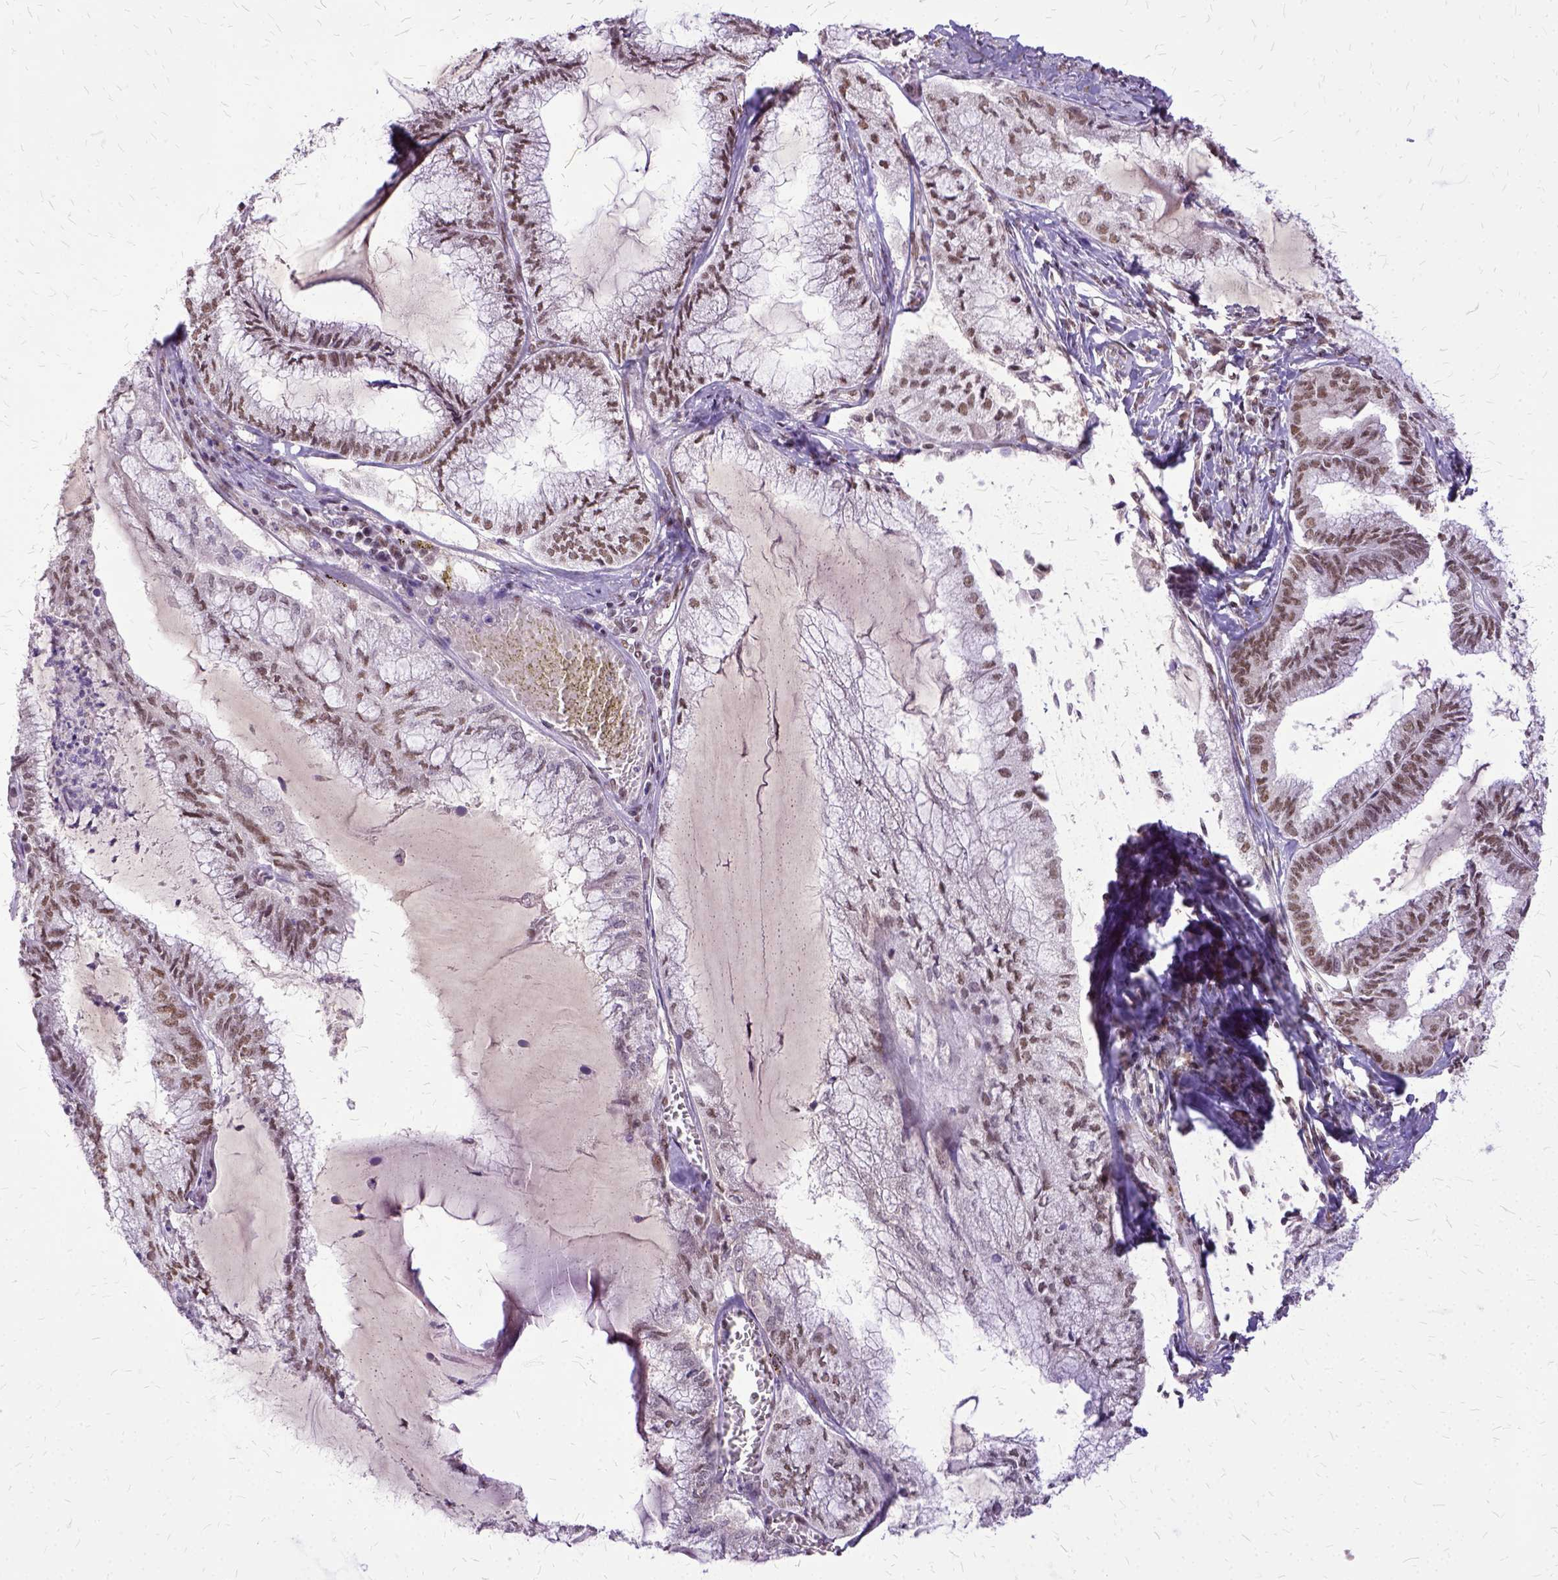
{"staining": {"intensity": "moderate", "quantity": ">75%", "location": "nuclear"}, "tissue": "endometrial cancer", "cell_type": "Tumor cells", "image_type": "cancer", "snomed": [{"axis": "morphology", "description": "Carcinoma, NOS"}, {"axis": "topography", "description": "Endometrium"}], "caption": "Tumor cells reveal moderate nuclear staining in about >75% of cells in carcinoma (endometrial).", "gene": "SETD1A", "patient": {"sex": "female", "age": 62}}